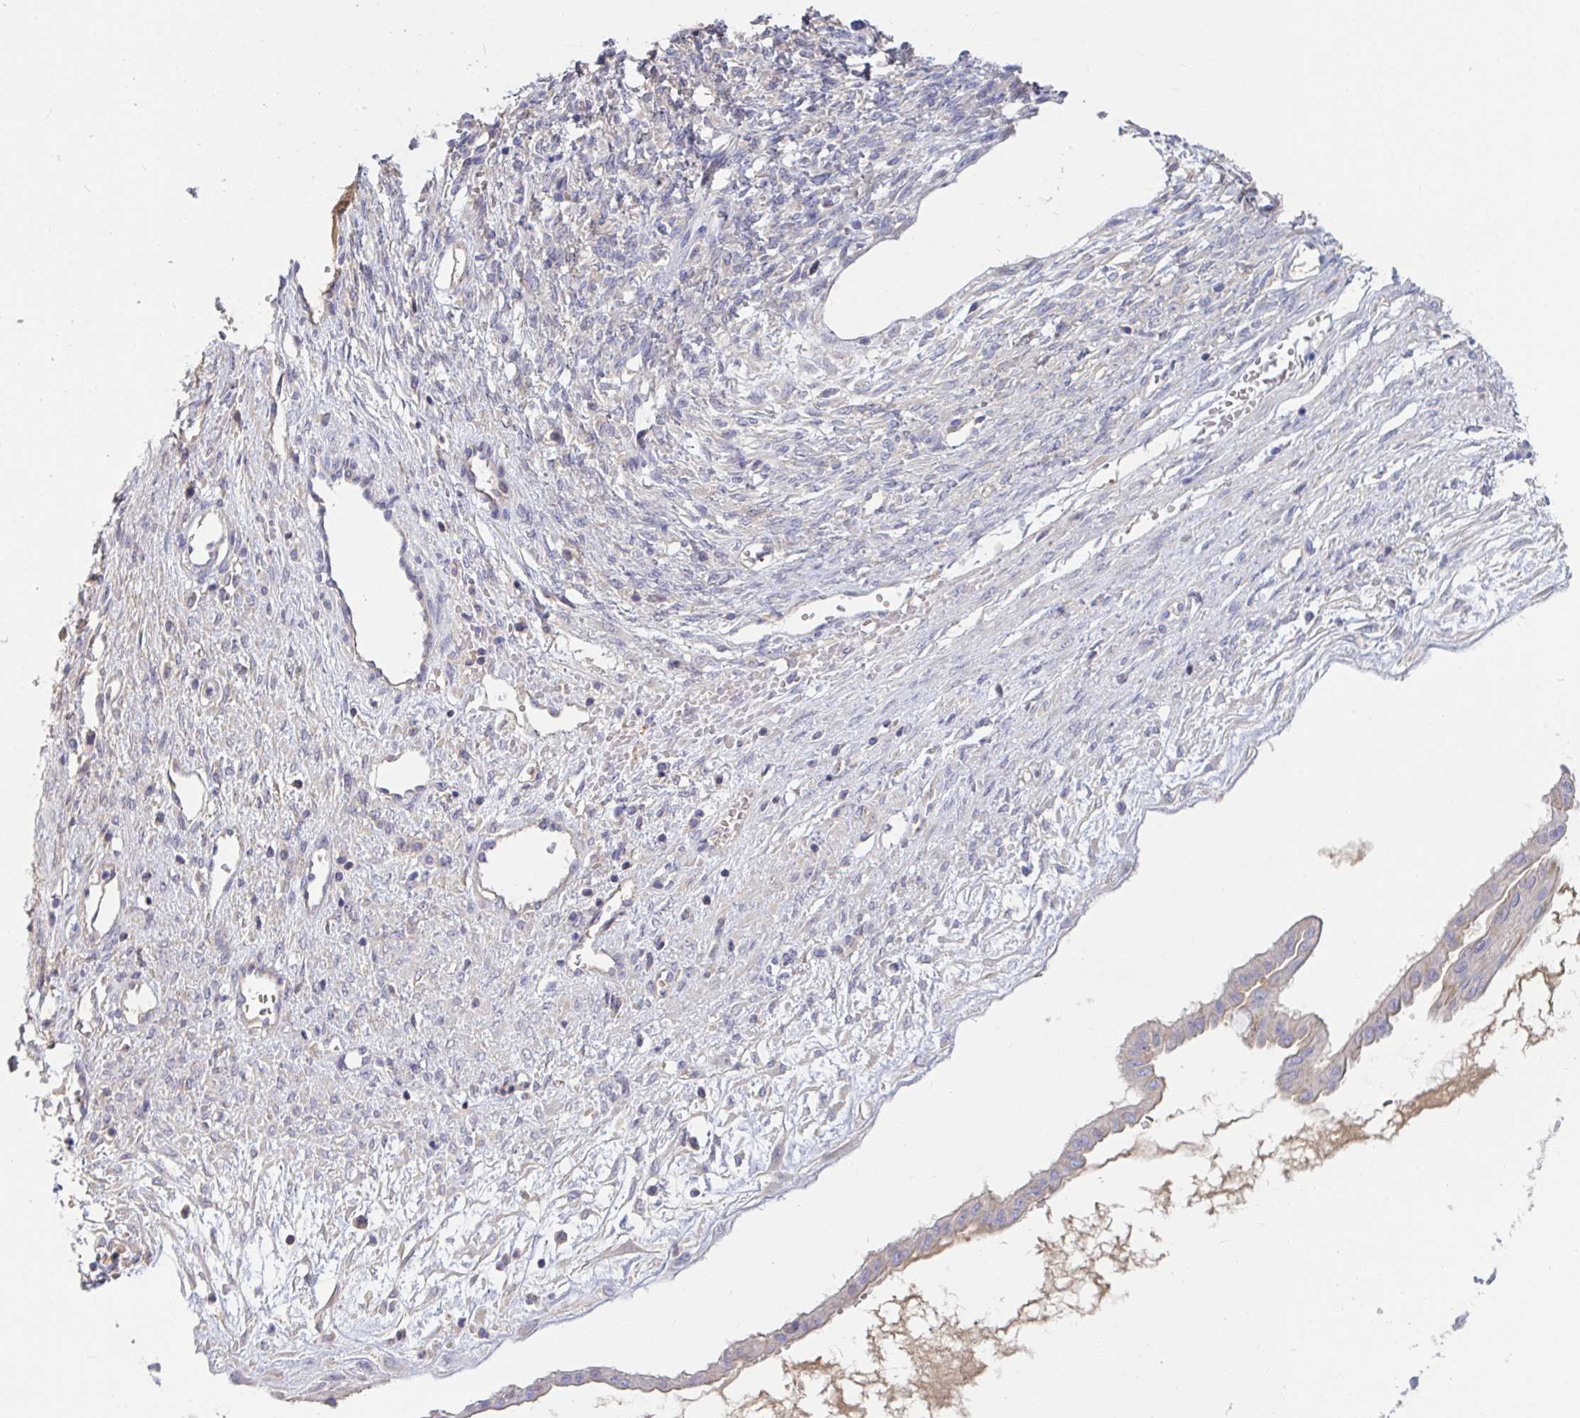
{"staining": {"intensity": "weak", "quantity": "<25%", "location": "cytoplasmic/membranous"}, "tissue": "ovarian cancer", "cell_type": "Tumor cells", "image_type": "cancer", "snomed": [{"axis": "morphology", "description": "Cystadenocarcinoma, mucinous, NOS"}, {"axis": "topography", "description": "Ovary"}], "caption": "Tumor cells are negative for brown protein staining in ovarian cancer.", "gene": "ANO5", "patient": {"sex": "female", "age": 73}}